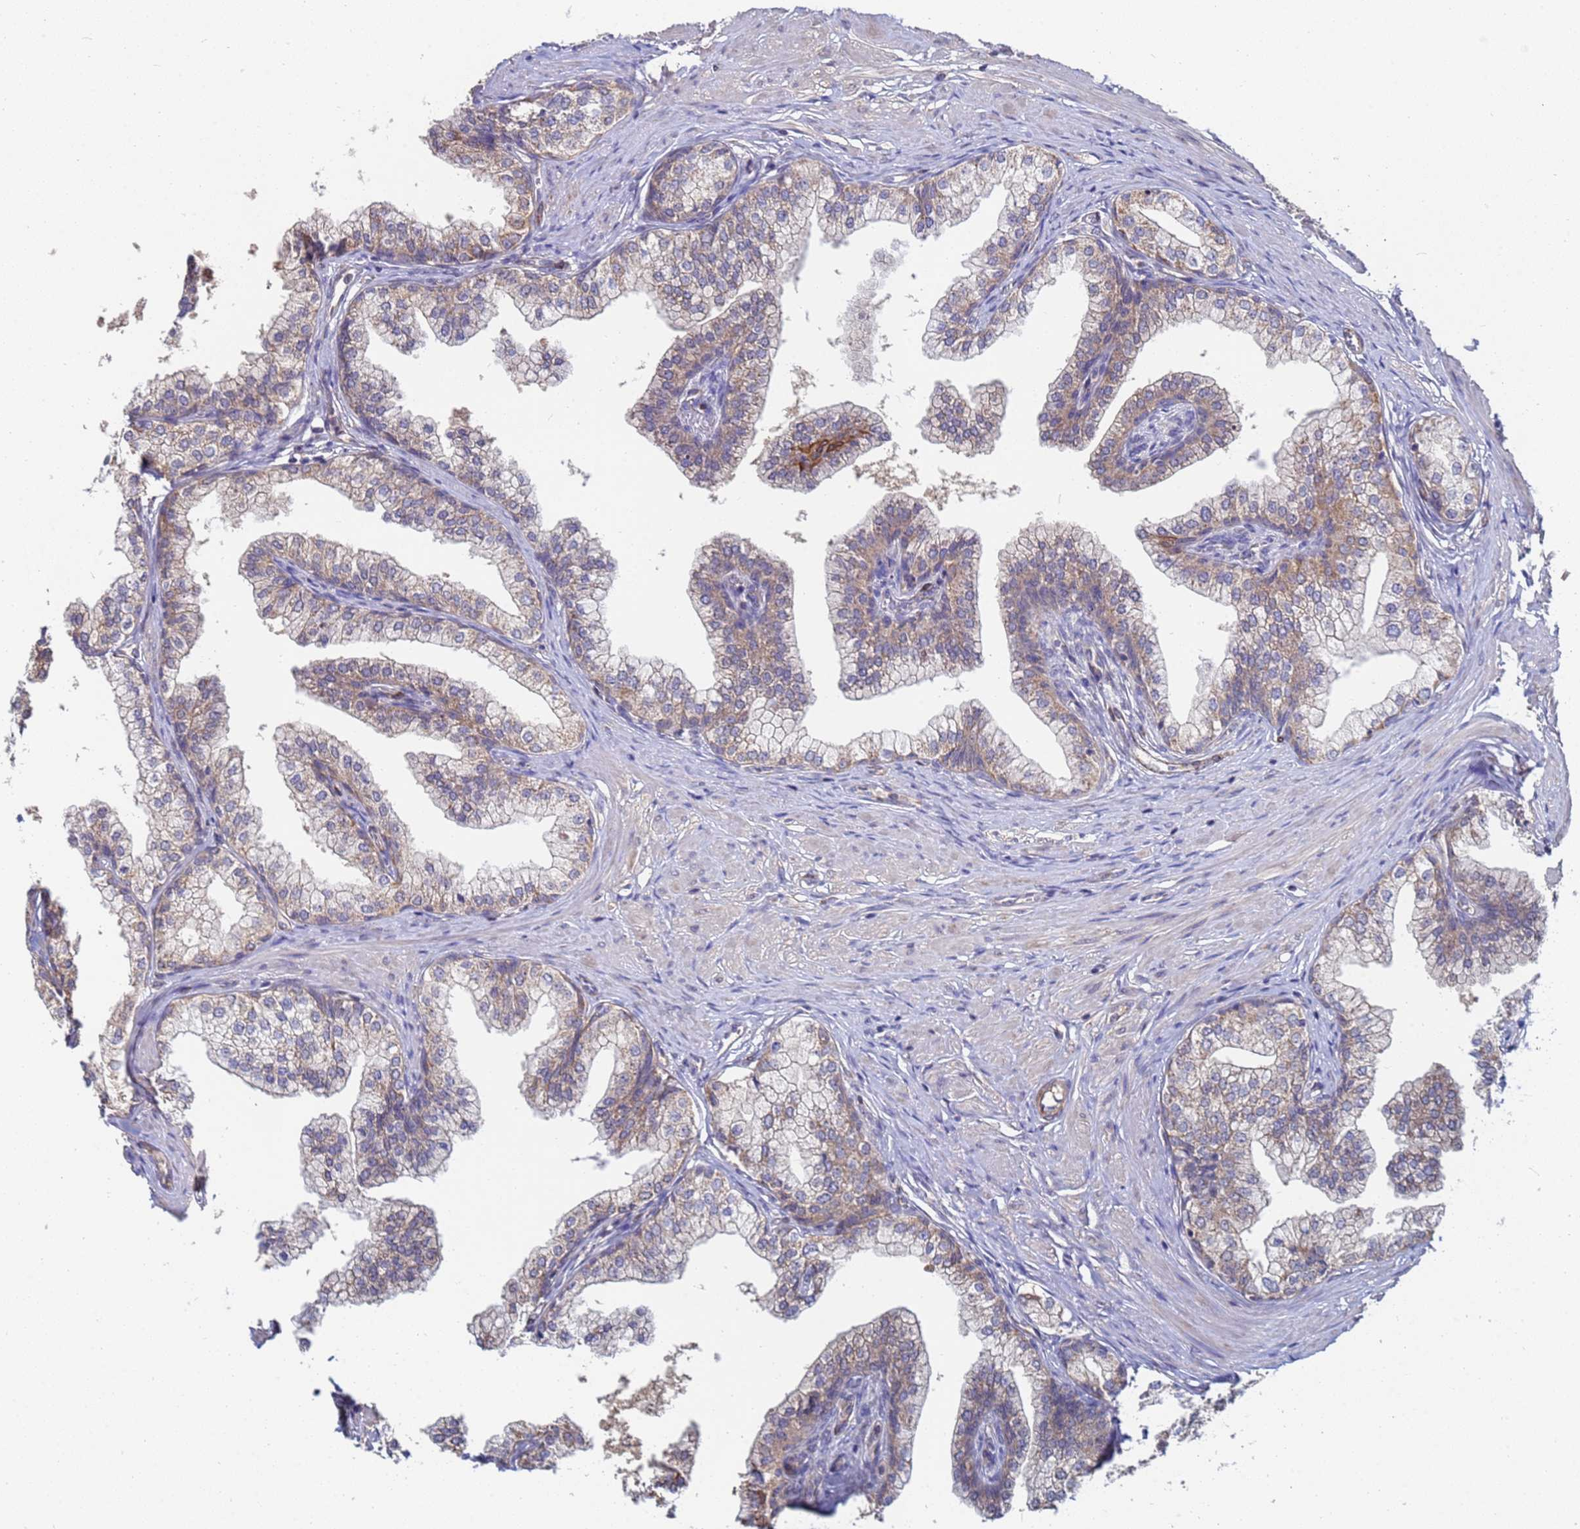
{"staining": {"intensity": "moderate", "quantity": "<25%", "location": "cytoplasmic/membranous"}, "tissue": "prostate", "cell_type": "Glandular cells", "image_type": "normal", "snomed": [{"axis": "morphology", "description": "Normal tissue, NOS"}, {"axis": "topography", "description": "Prostate"}], "caption": "The histopathology image shows staining of normal prostate, revealing moderate cytoplasmic/membranous protein expression (brown color) within glandular cells.", "gene": "C5orf34", "patient": {"sex": "male", "age": 60}}